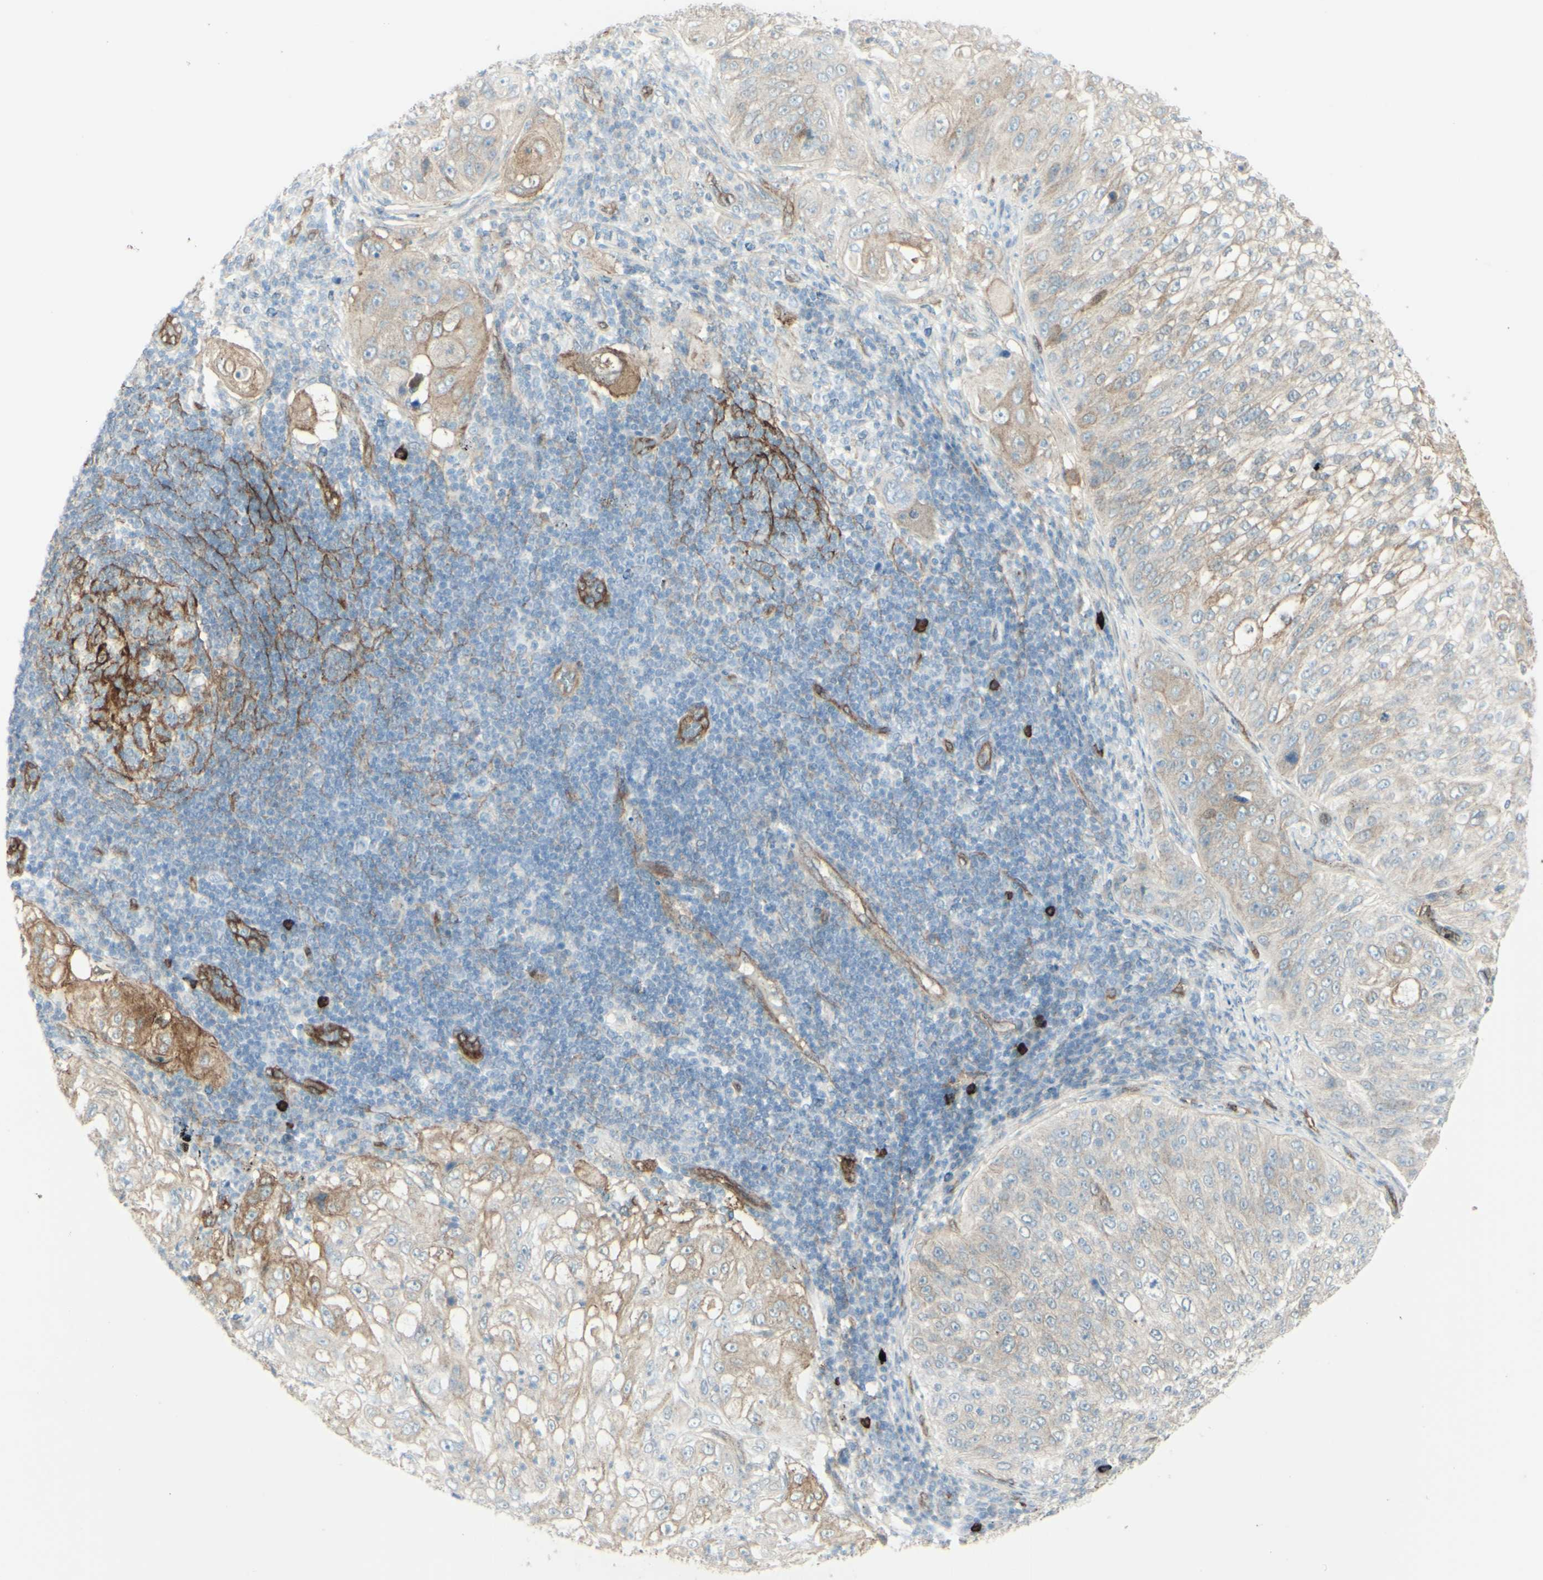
{"staining": {"intensity": "moderate", "quantity": "<25%", "location": "cytoplasmic/membranous"}, "tissue": "lung cancer", "cell_type": "Tumor cells", "image_type": "cancer", "snomed": [{"axis": "morphology", "description": "Inflammation, NOS"}, {"axis": "morphology", "description": "Squamous cell carcinoma, NOS"}, {"axis": "topography", "description": "Lymph node"}, {"axis": "topography", "description": "Soft tissue"}, {"axis": "topography", "description": "Lung"}], "caption": "Protein staining of lung squamous cell carcinoma tissue reveals moderate cytoplasmic/membranous positivity in approximately <25% of tumor cells.", "gene": "MYO6", "patient": {"sex": "male", "age": 66}}